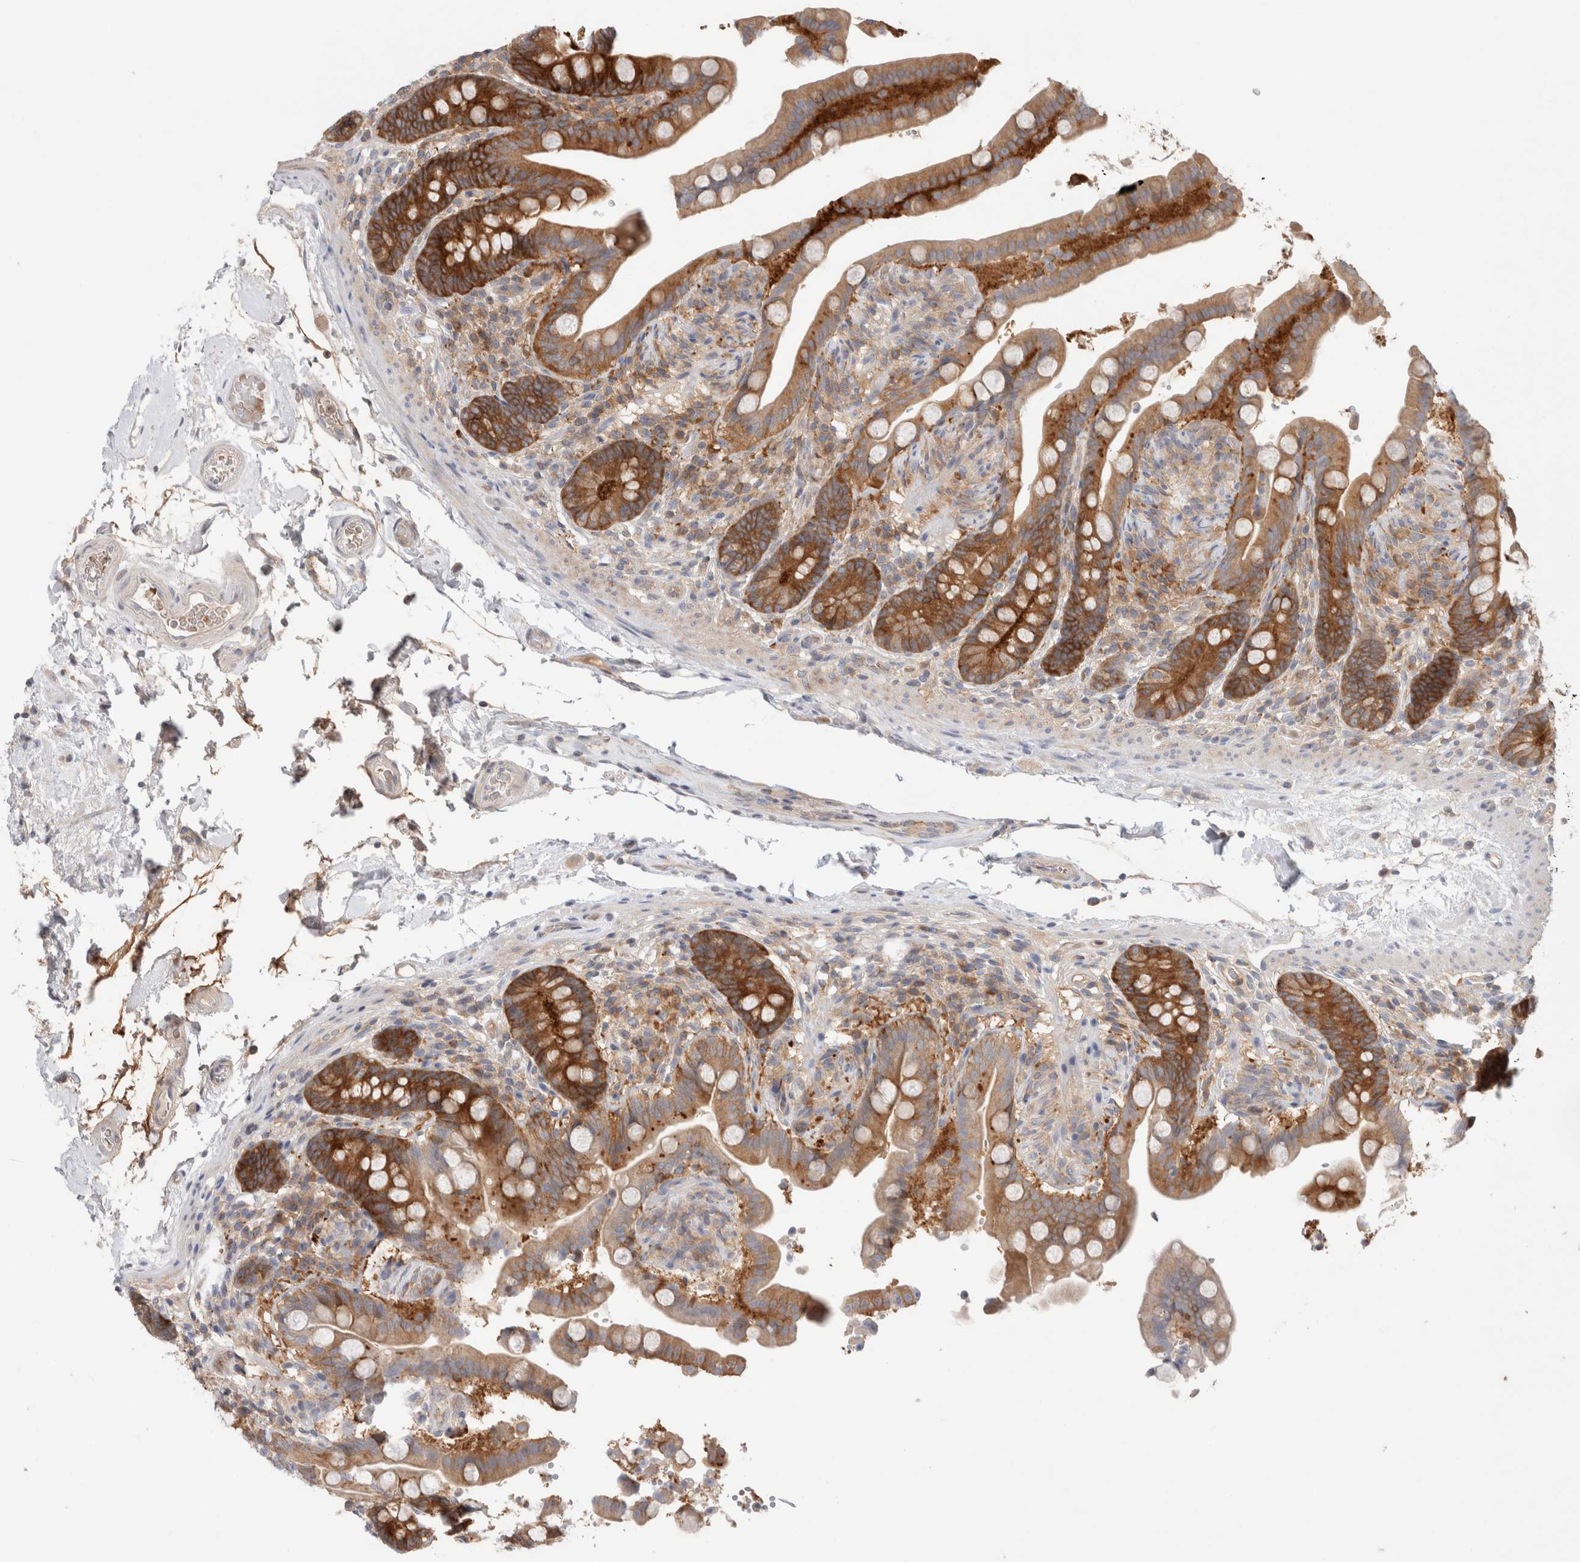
{"staining": {"intensity": "negative", "quantity": "none", "location": "none"}, "tissue": "colon", "cell_type": "Endothelial cells", "image_type": "normal", "snomed": [{"axis": "morphology", "description": "Normal tissue, NOS"}, {"axis": "topography", "description": "Smooth muscle"}, {"axis": "topography", "description": "Colon"}], "caption": "DAB immunohistochemical staining of unremarkable colon exhibits no significant staining in endothelial cells. (DAB immunohistochemistry, high magnification).", "gene": "KLHL14", "patient": {"sex": "male", "age": 73}}